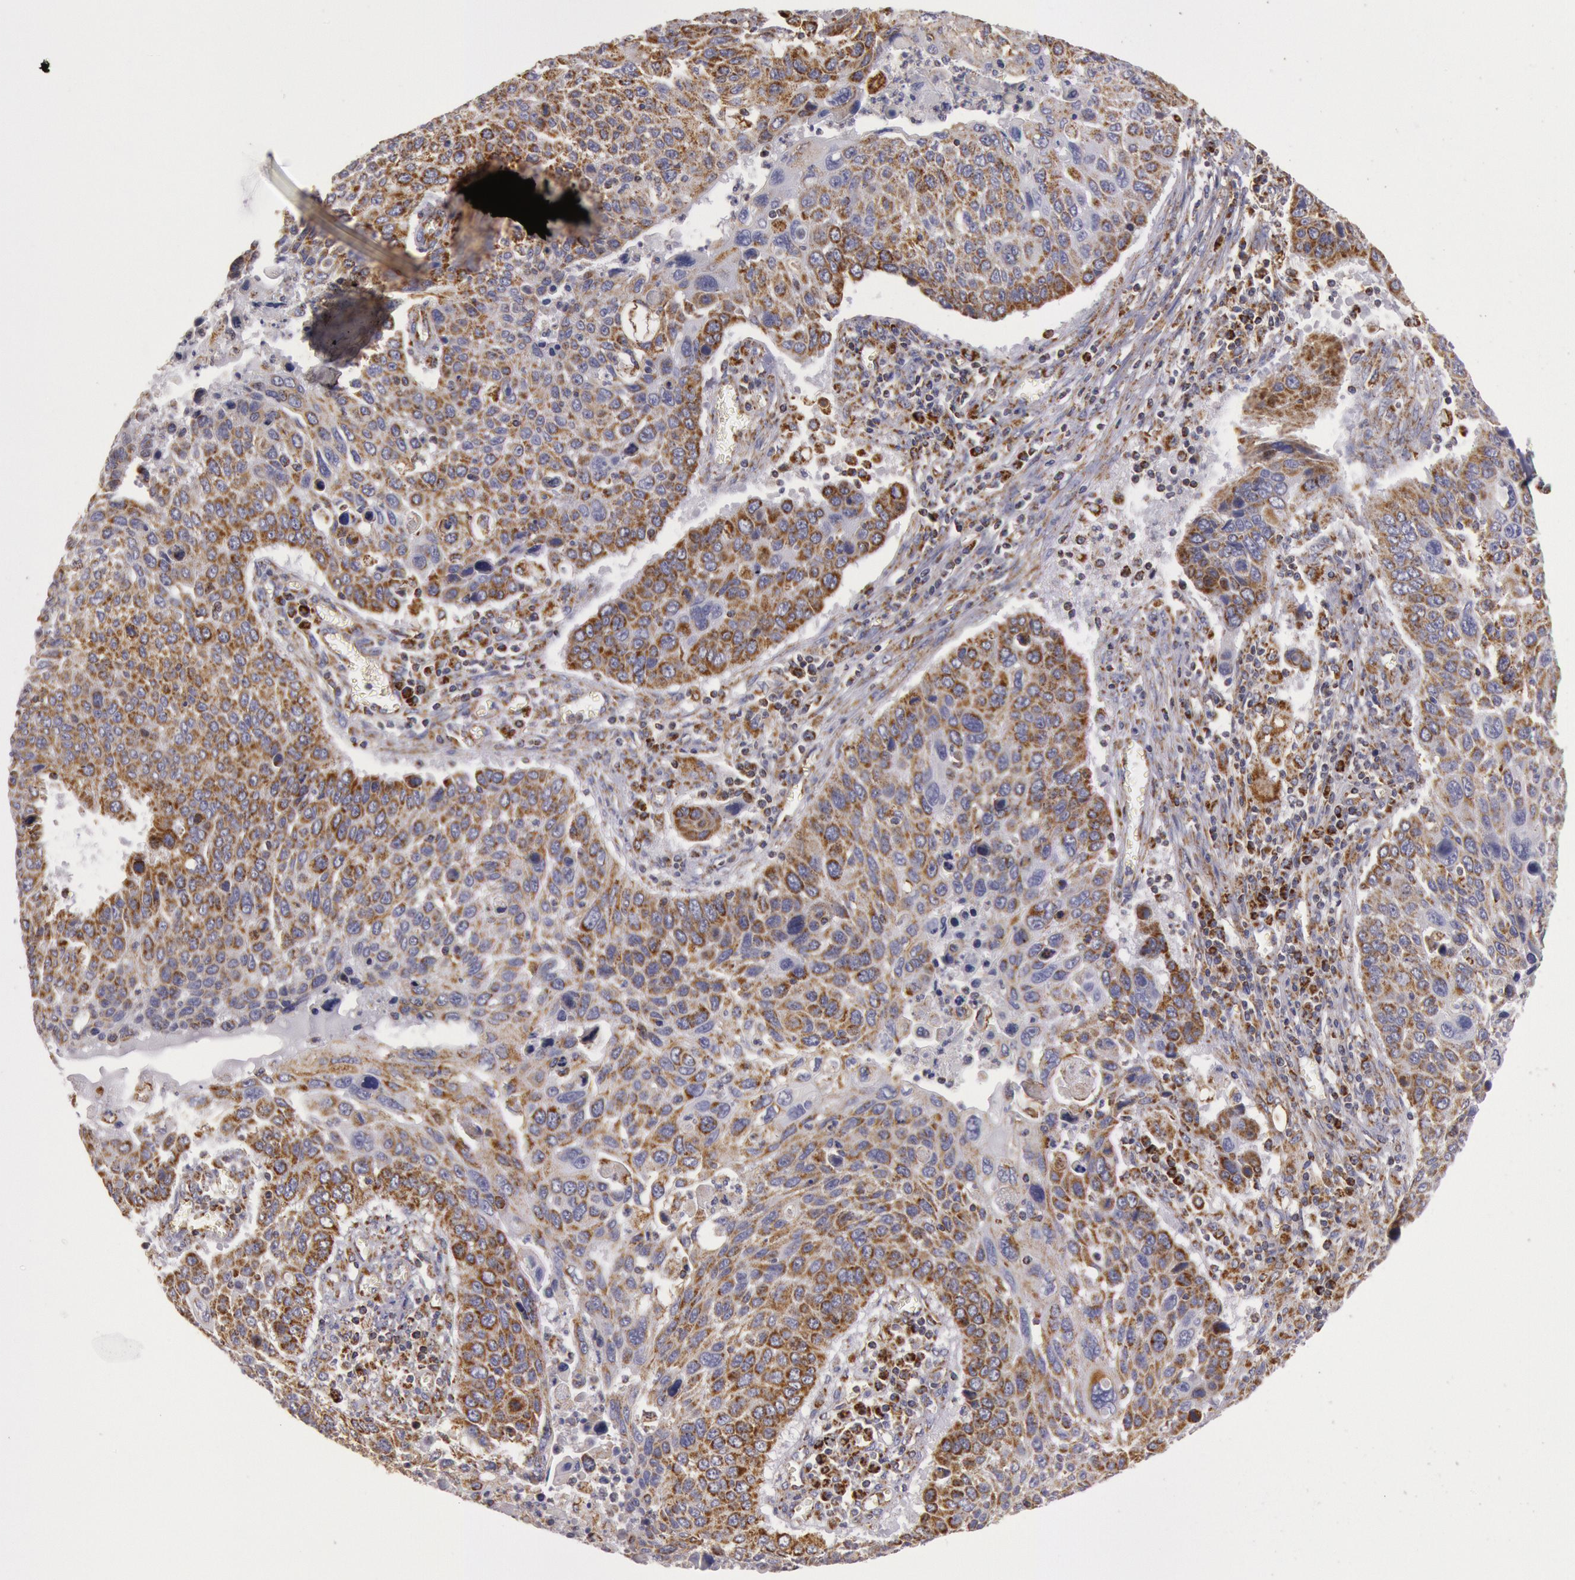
{"staining": {"intensity": "moderate", "quantity": ">75%", "location": "cytoplasmic/membranous"}, "tissue": "lung cancer", "cell_type": "Tumor cells", "image_type": "cancer", "snomed": [{"axis": "morphology", "description": "Squamous cell carcinoma, NOS"}, {"axis": "topography", "description": "Lung"}], "caption": "Immunohistochemical staining of lung cancer demonstrates moderate cytoplasmic/membranous protein positivity in about >75% of tumor cells.", "gene": "CYC1", "patient": {"sex": "male", "age": 68}}